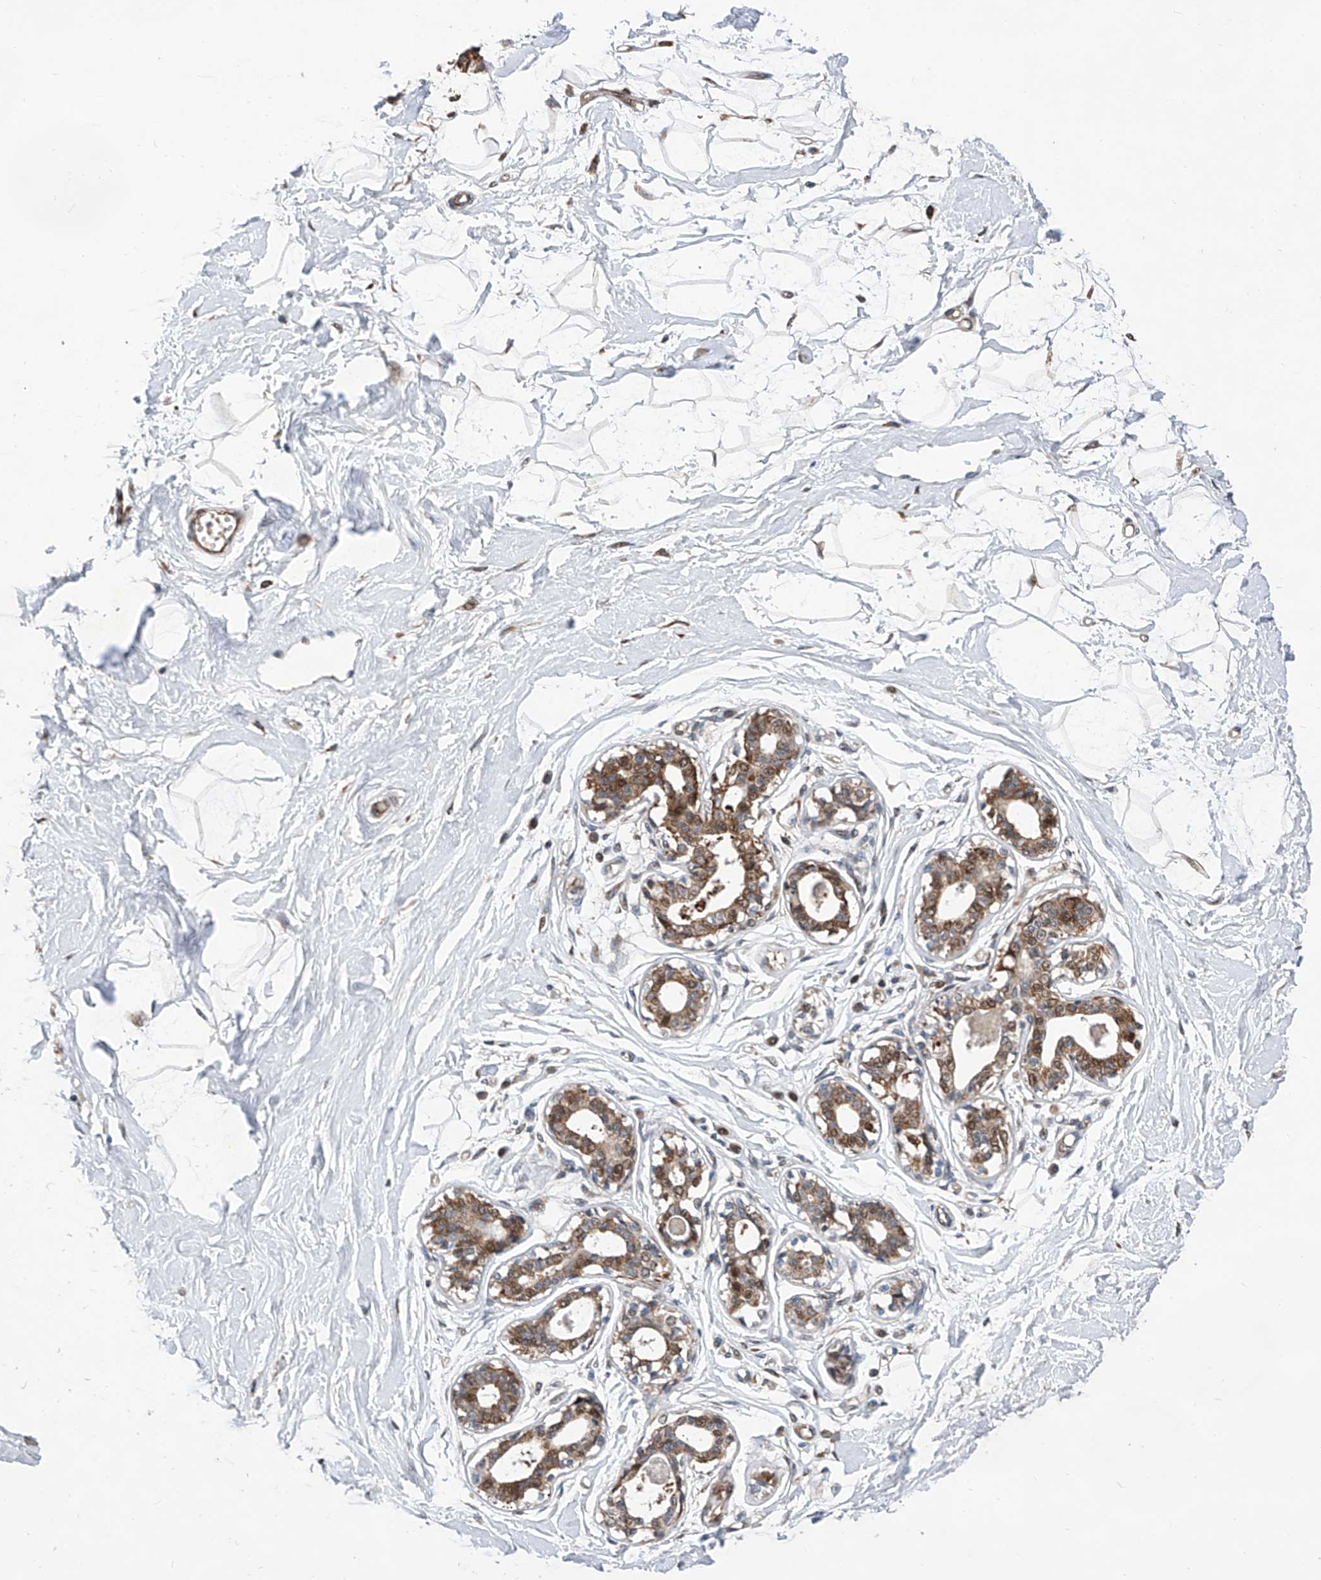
{"staining": {"intensity": "moderate", "quantity": "25%-75%", "location": "cytoplasmic/membranous"}, "tissue": "breast", "cell_type": "Adipocytes", "image_type": "normal", "snomed": [{"axis": "morphology", "description": "Normal tissue, NOS"}, {"axis": "topography", "description": "Breast"}], "caption": "DAB (3,3'-diaminobenzidine) immunohistochemical staining of benign human breast shows moderate cytoplasmic/membranous protein positivity in approximately 25%-75% of adipocytes.", "gene": "FARP2", "patient": {"sex": "female", "age": 45}}